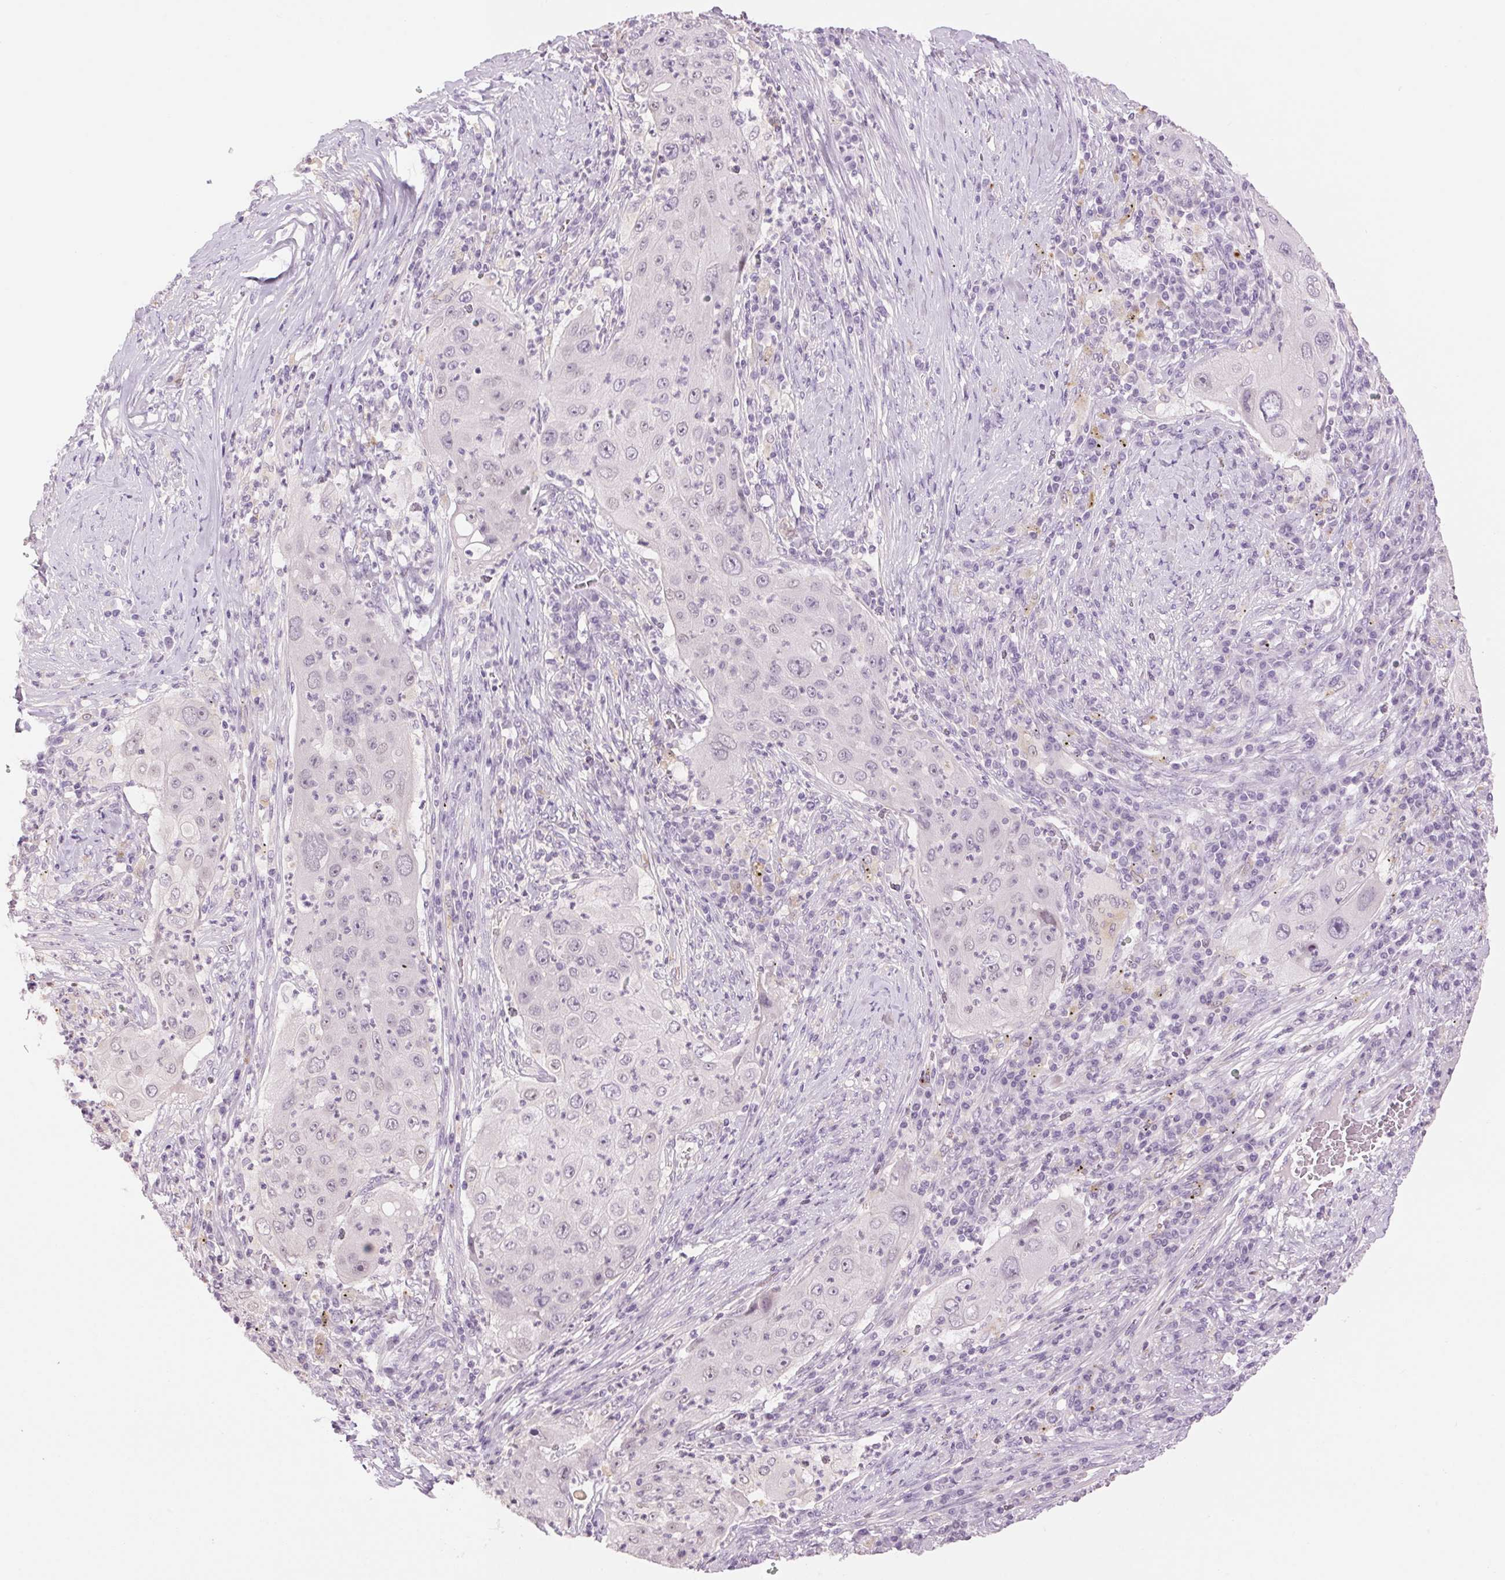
{"staining": {"intensity": "negative", "quantity": "none", "location": "none"}, "tissue": "lung cancer", "cell_type": "Tumor cells", "image_type": "cancer", "snomed": [{"axis": "morphology", "description": "Squamous cell carcinoma, NOS"}, {"axis": "topography", "description": "Lung"}], "caption": "Squamous cell carcinoma (lung) was stained to show a protein in brown. There is no significant staining in tumor cells.", "gene": "MPO", "patient": {"sex": "female", "age": 59}}